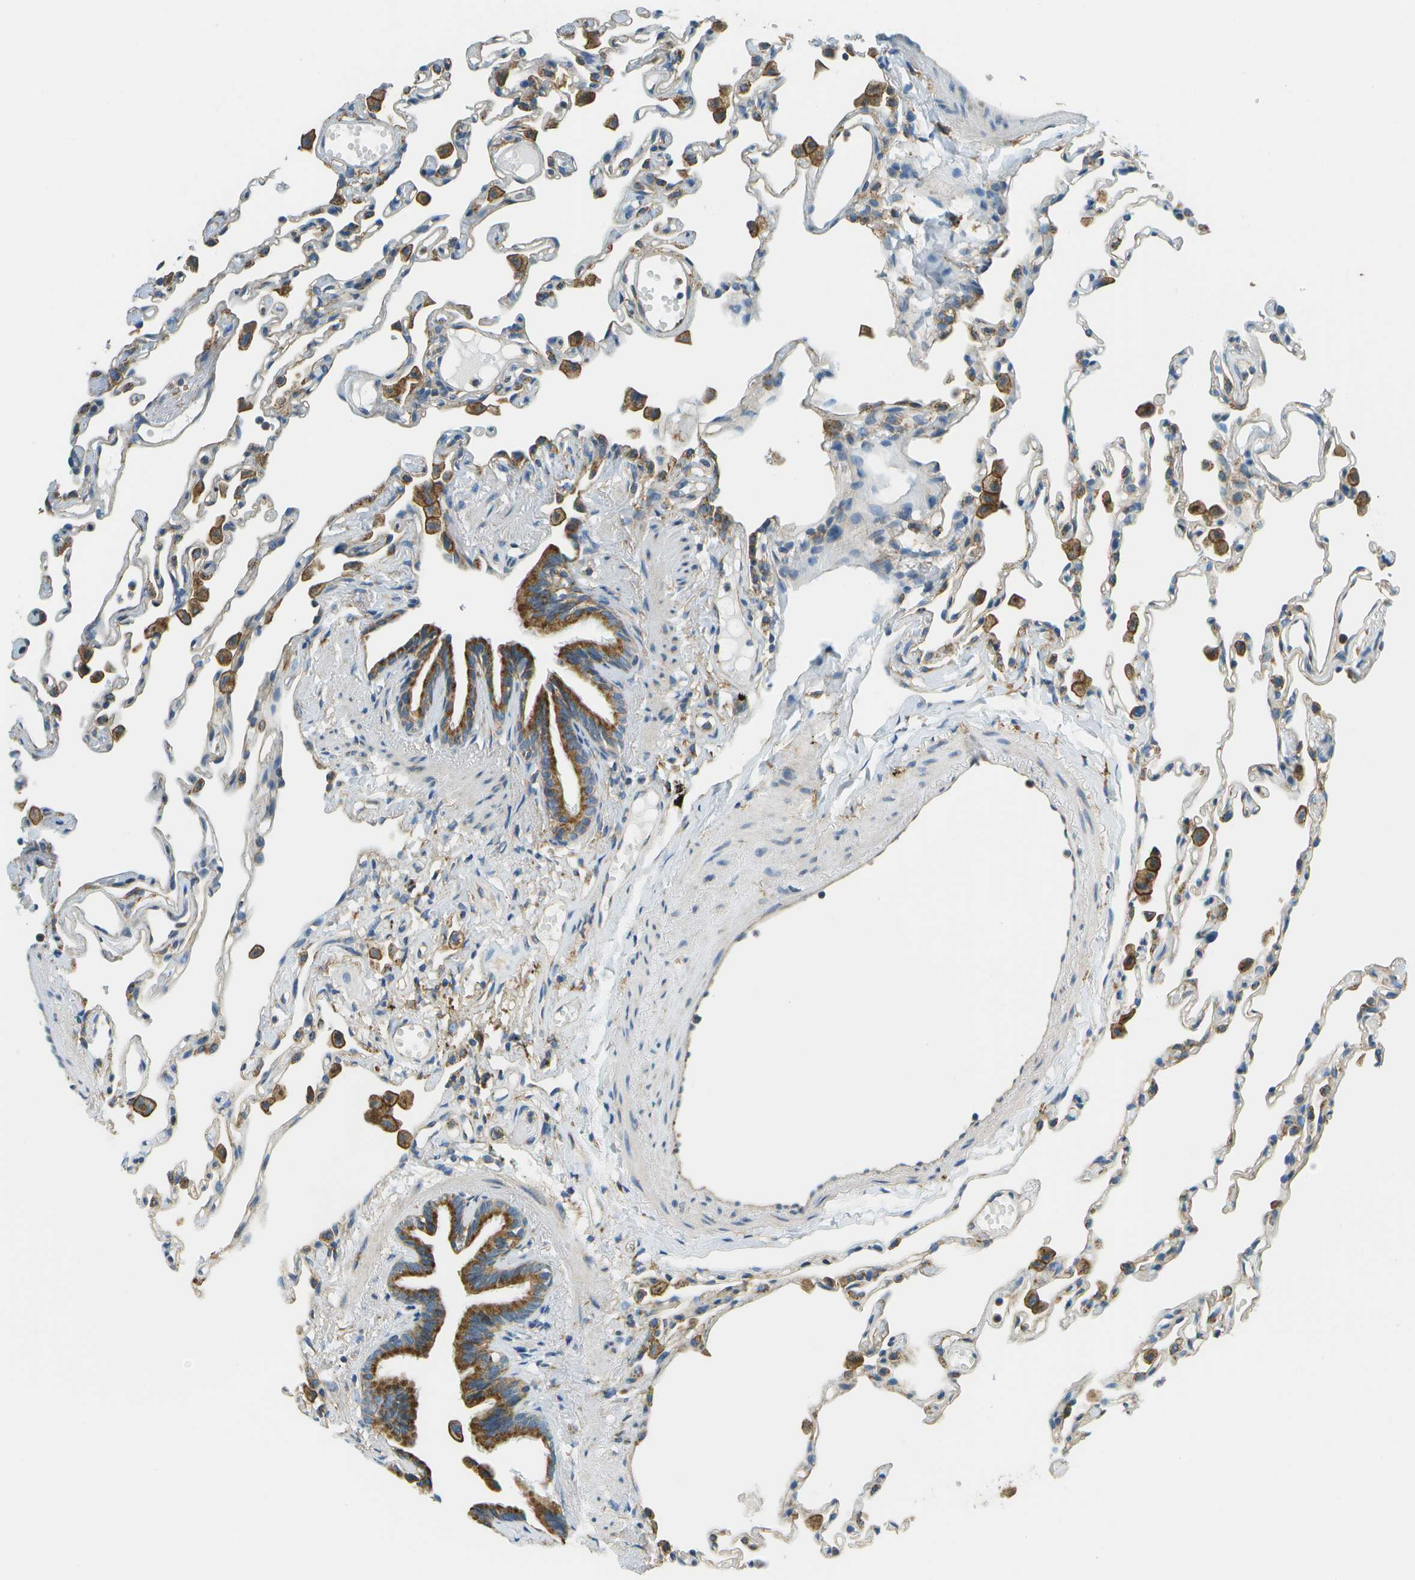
{"staining": {"intensity": "moderate", "quantity": "<25%", "location": "cytoplasmic/membranous"}, "tissue": "lung", "cell_type": "Alveolar cells", "image_type": "normal", "snomed": [{"axis": "morphology", "description": "Normal tissue, NOS"}, {"axis": "topography", "description": "Lung"}], "caption": "DAB (3,3'-diaminobenzidine) immunohistochemical staining of benign human lung displays moderate cytoplasmic/membranous protein expression in about <25% of alveolar cells. (brown staining indicates protein expression, while blue staining denotes nuclei).", "gene": "CLTC", "patient": {"sex": "female", "age": 49}}